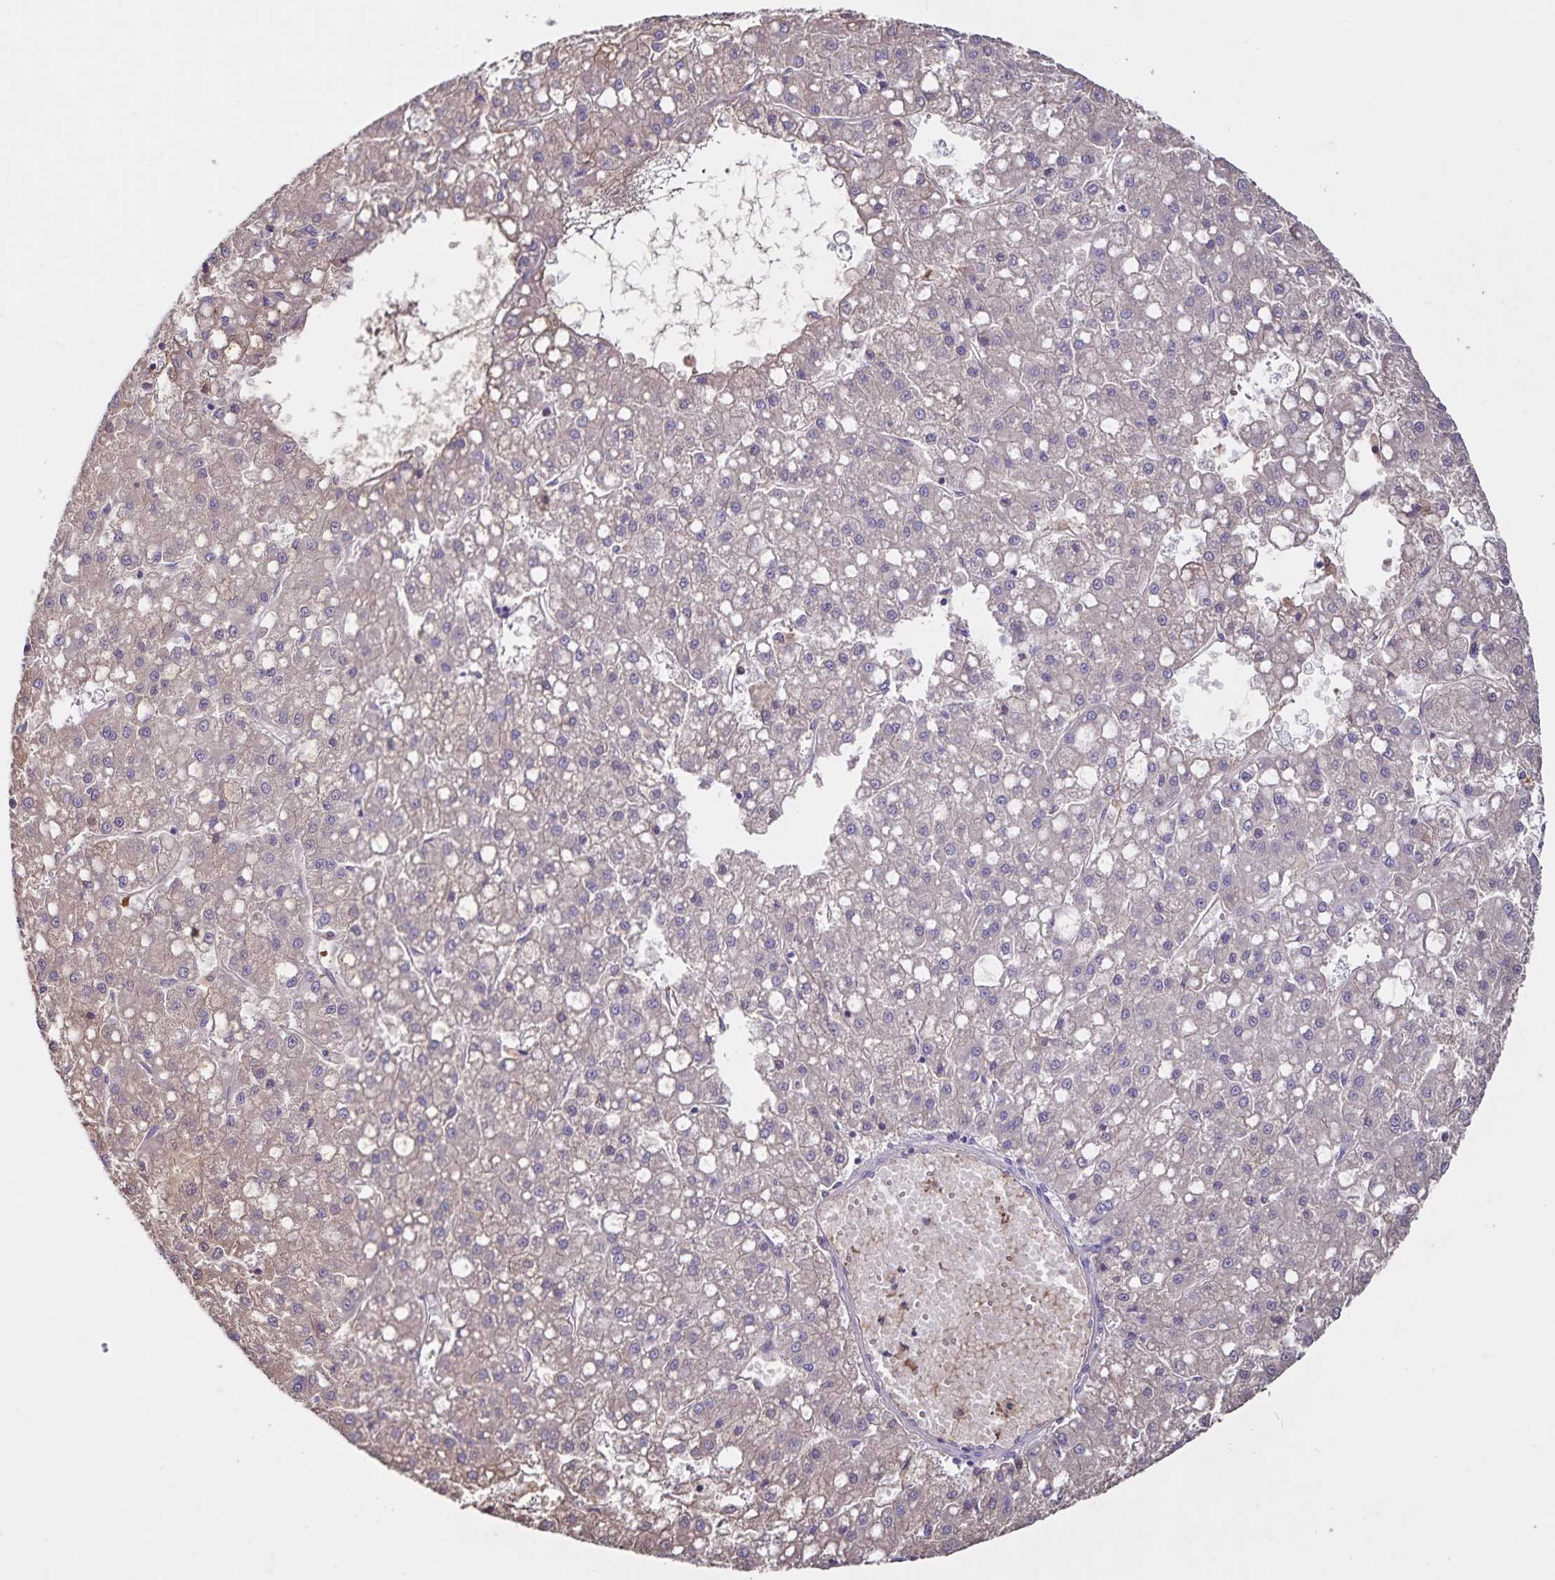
{"staining": {"intensity": "negative", "quantity": "none", "location": "none"}, "tissue": "liver cancer", "cell_type": "Tumor cells", "image_type": "cancer", "snomed": [{"axis": "morphology", "description": "Carcinoma, Hepatocellular, NOS"}, {"axis": "topography", "description": "Liver"}], "caption": "Immunohistochemistry (IHC) image of human hepatocellular carcinoma (liver) stained for a protein (brown), which shows no expression in tumor cells.", "gene": "FGG", "patient": {"sex": "male", "age": 67}}